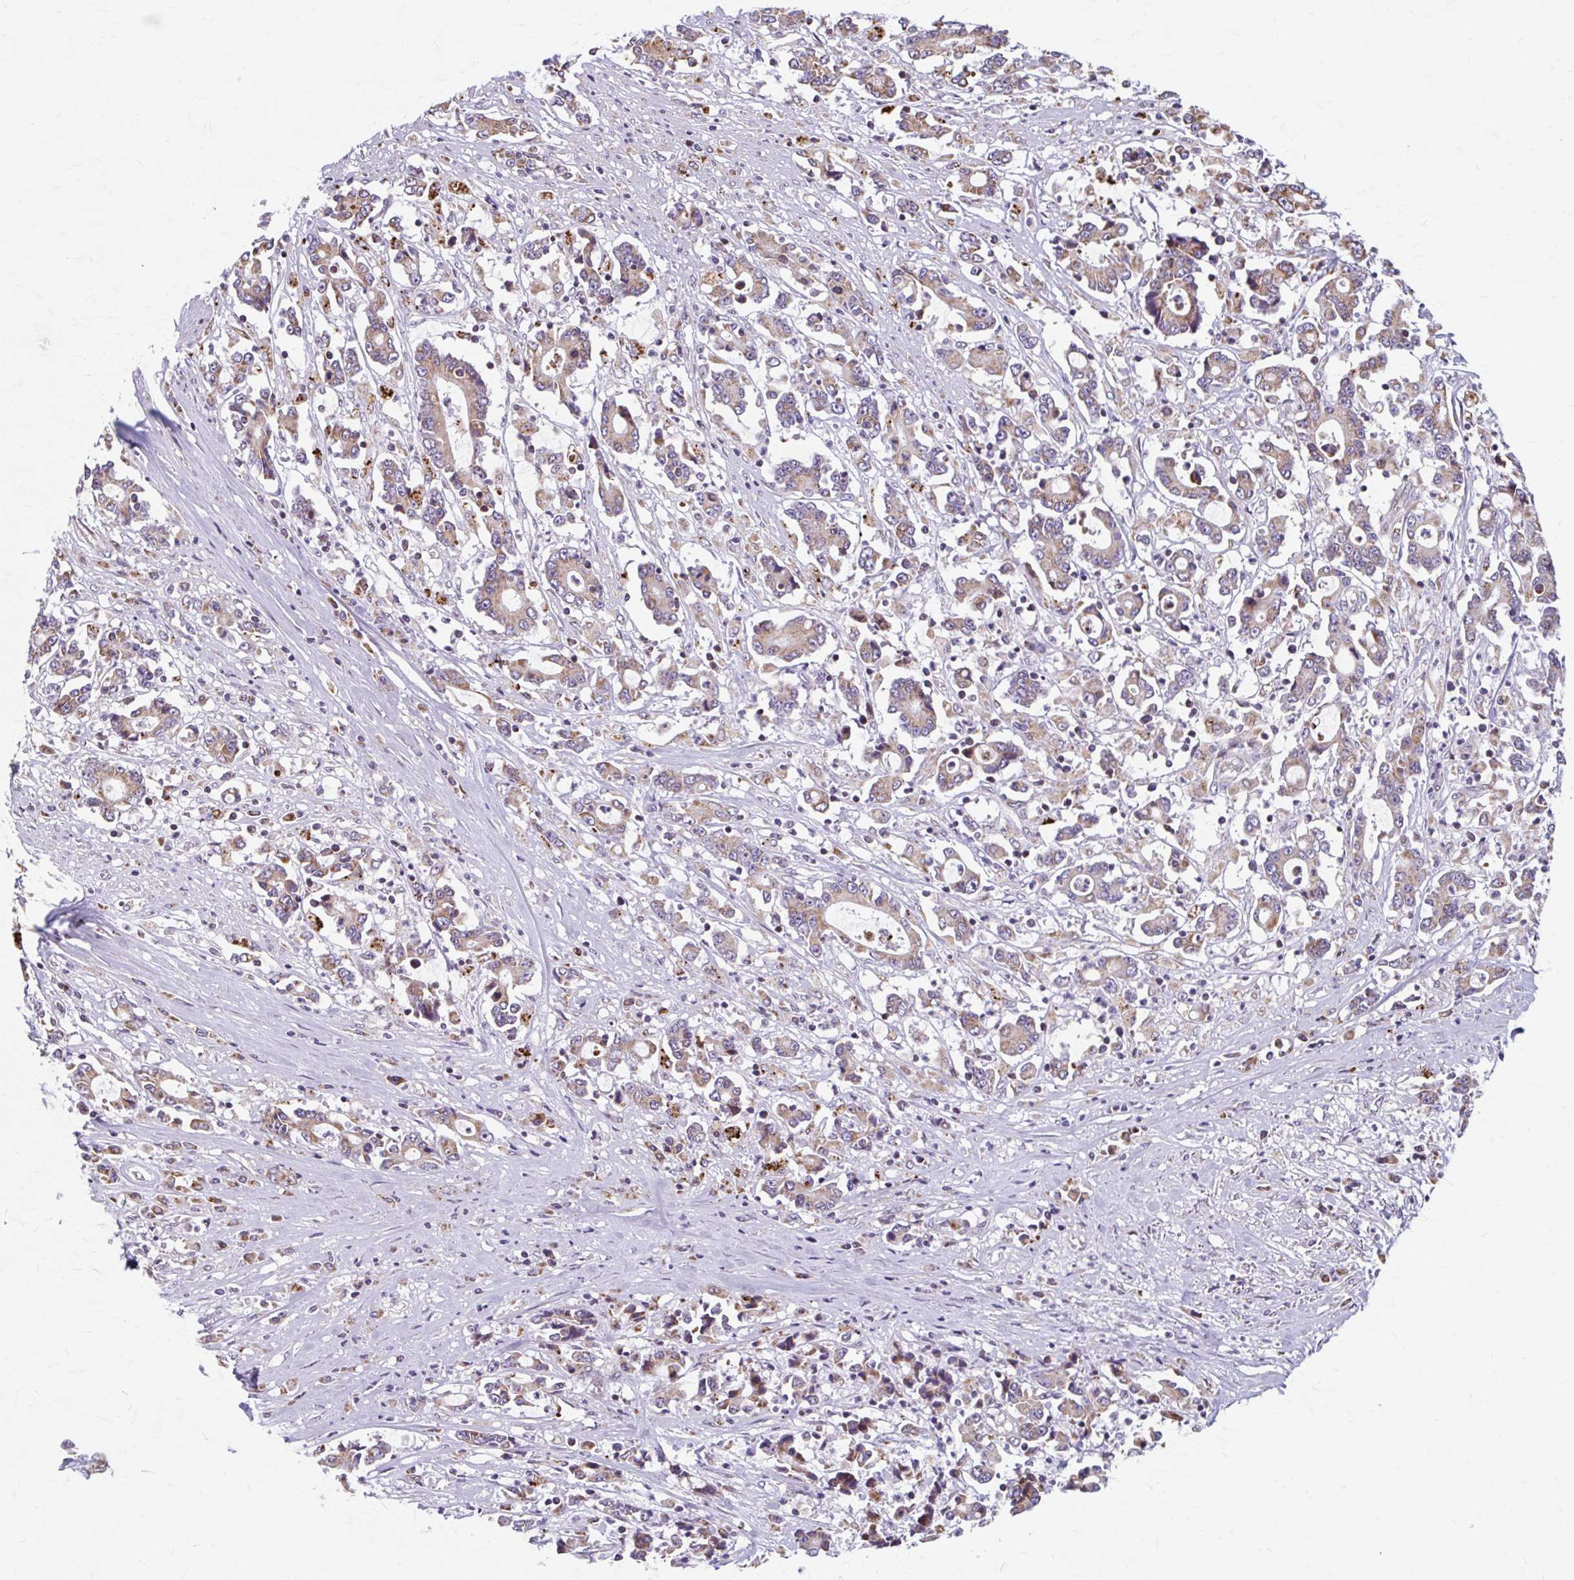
{"staining": {"intensity": "moderate", "quantity": ">75%", "location": "cytoplasmic/membranous"}, "tissue": "stomach cancer", "cell_type": "Tumor cells", "image_type": "cancer", "snomed": [{"axis": "morphology", "description": "Adenocarcinoma, NOS"}, {"axis": "topography", "description": "Stomach, upper"}], "caption": "IHC histopathology image of adenocarcinoma (stomach) stained for a protein (brown), which reveals medium levels of moderate cytoplasmic/membranous positivity in approximately >75% of tumor cells.", "gene": "BEAN1", "patient": {"sex": "male", "age": 68}}